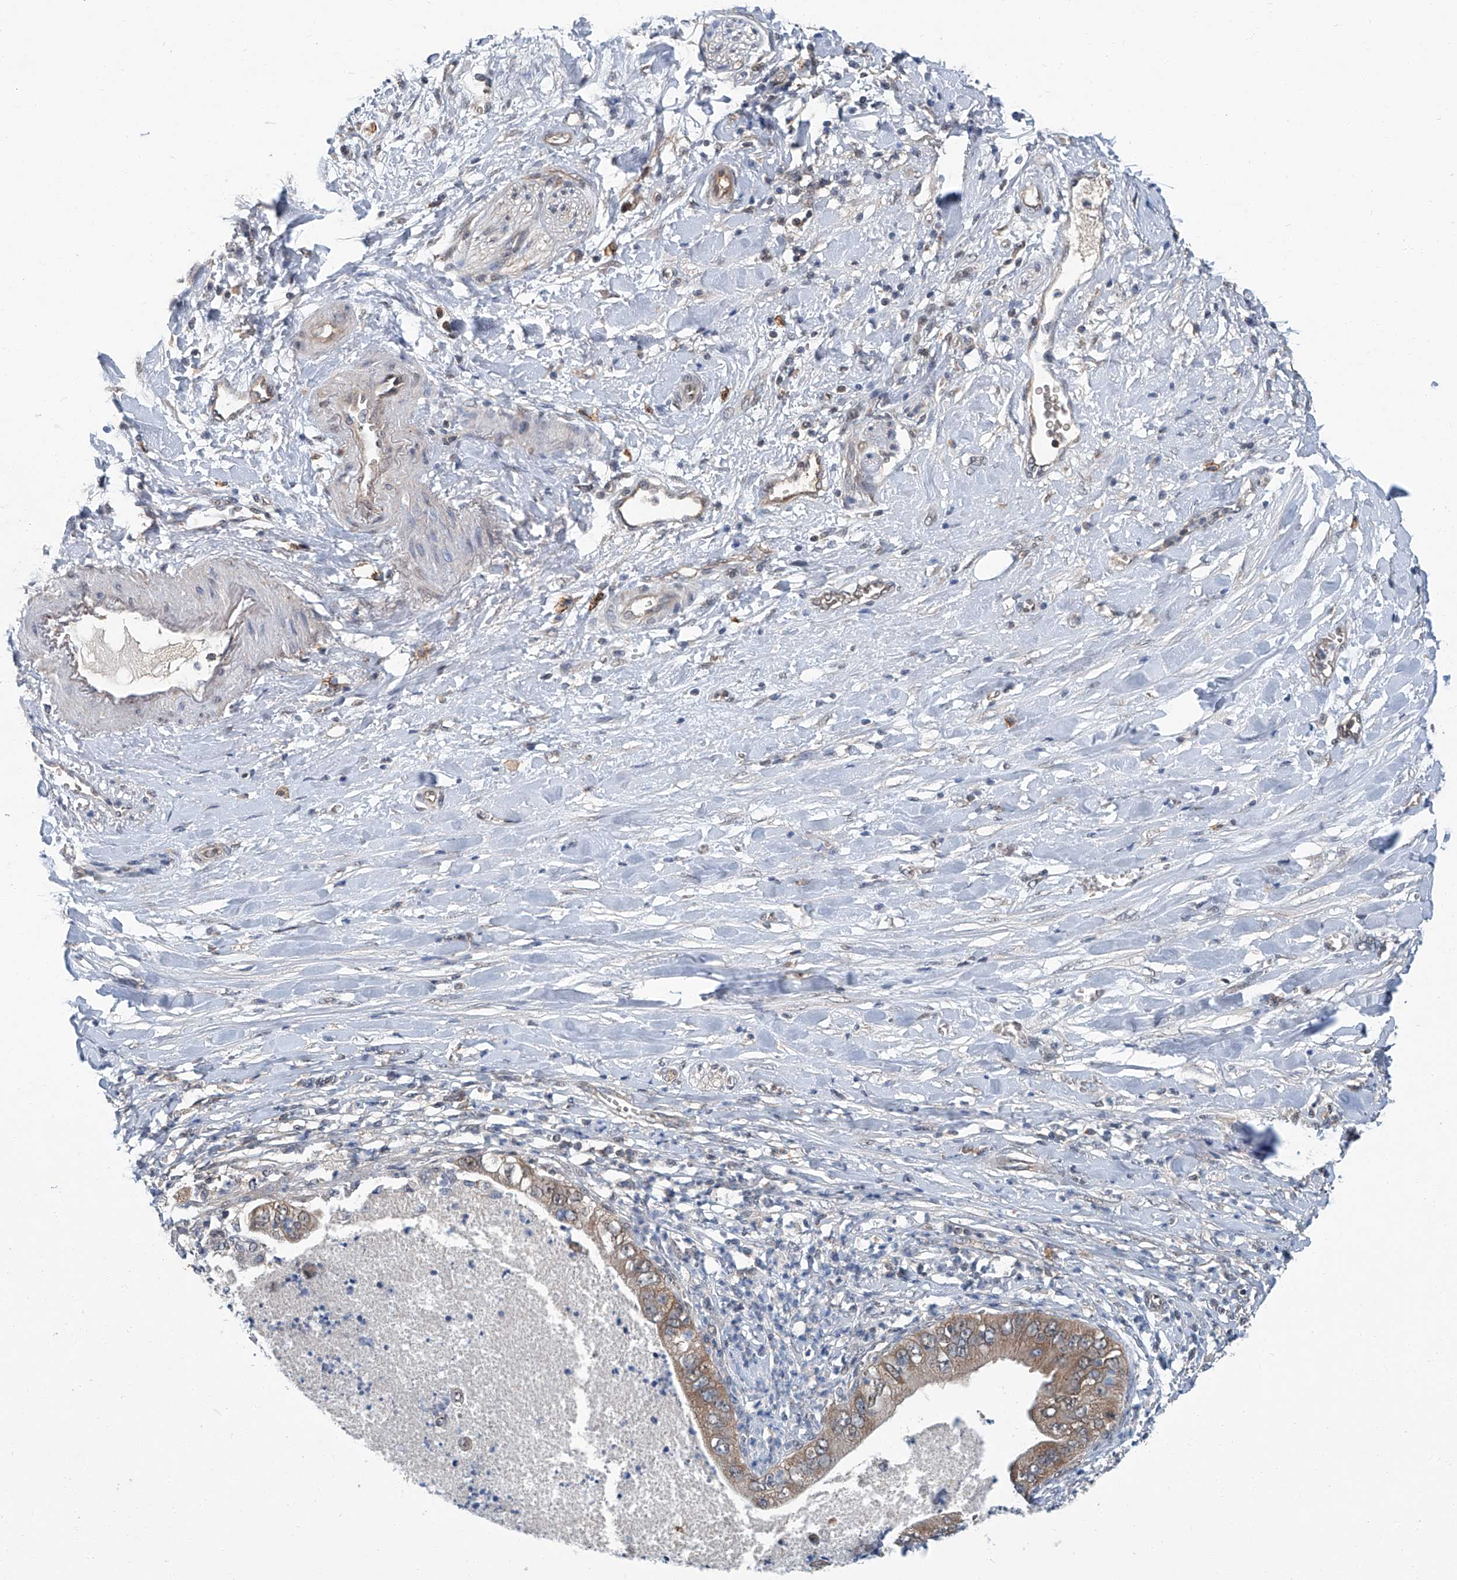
{"staining": {"intensity": "weak", "quantity": ">75%", "location": "cytoplasmic/membranous,nuclear"}, "tissue": "pancreatic cancer", "cell_type": "Tumor cells", "image_type": "cancer", "snomed": [{"axis": "morphology", "description": "Adenocarcinoma, NOS"}, {"axis": "topography", "description": "Pancreas"}], "caption": "Adenocarcinoma (pancreatic) was stained to show a protein in brown. There is low levels of weak cytoplasmic/membranous and nuclear positivity in approximately >75% of tumor cells.", "gene": "CLK1", "patient": {"sex": "female", "age": 78}}